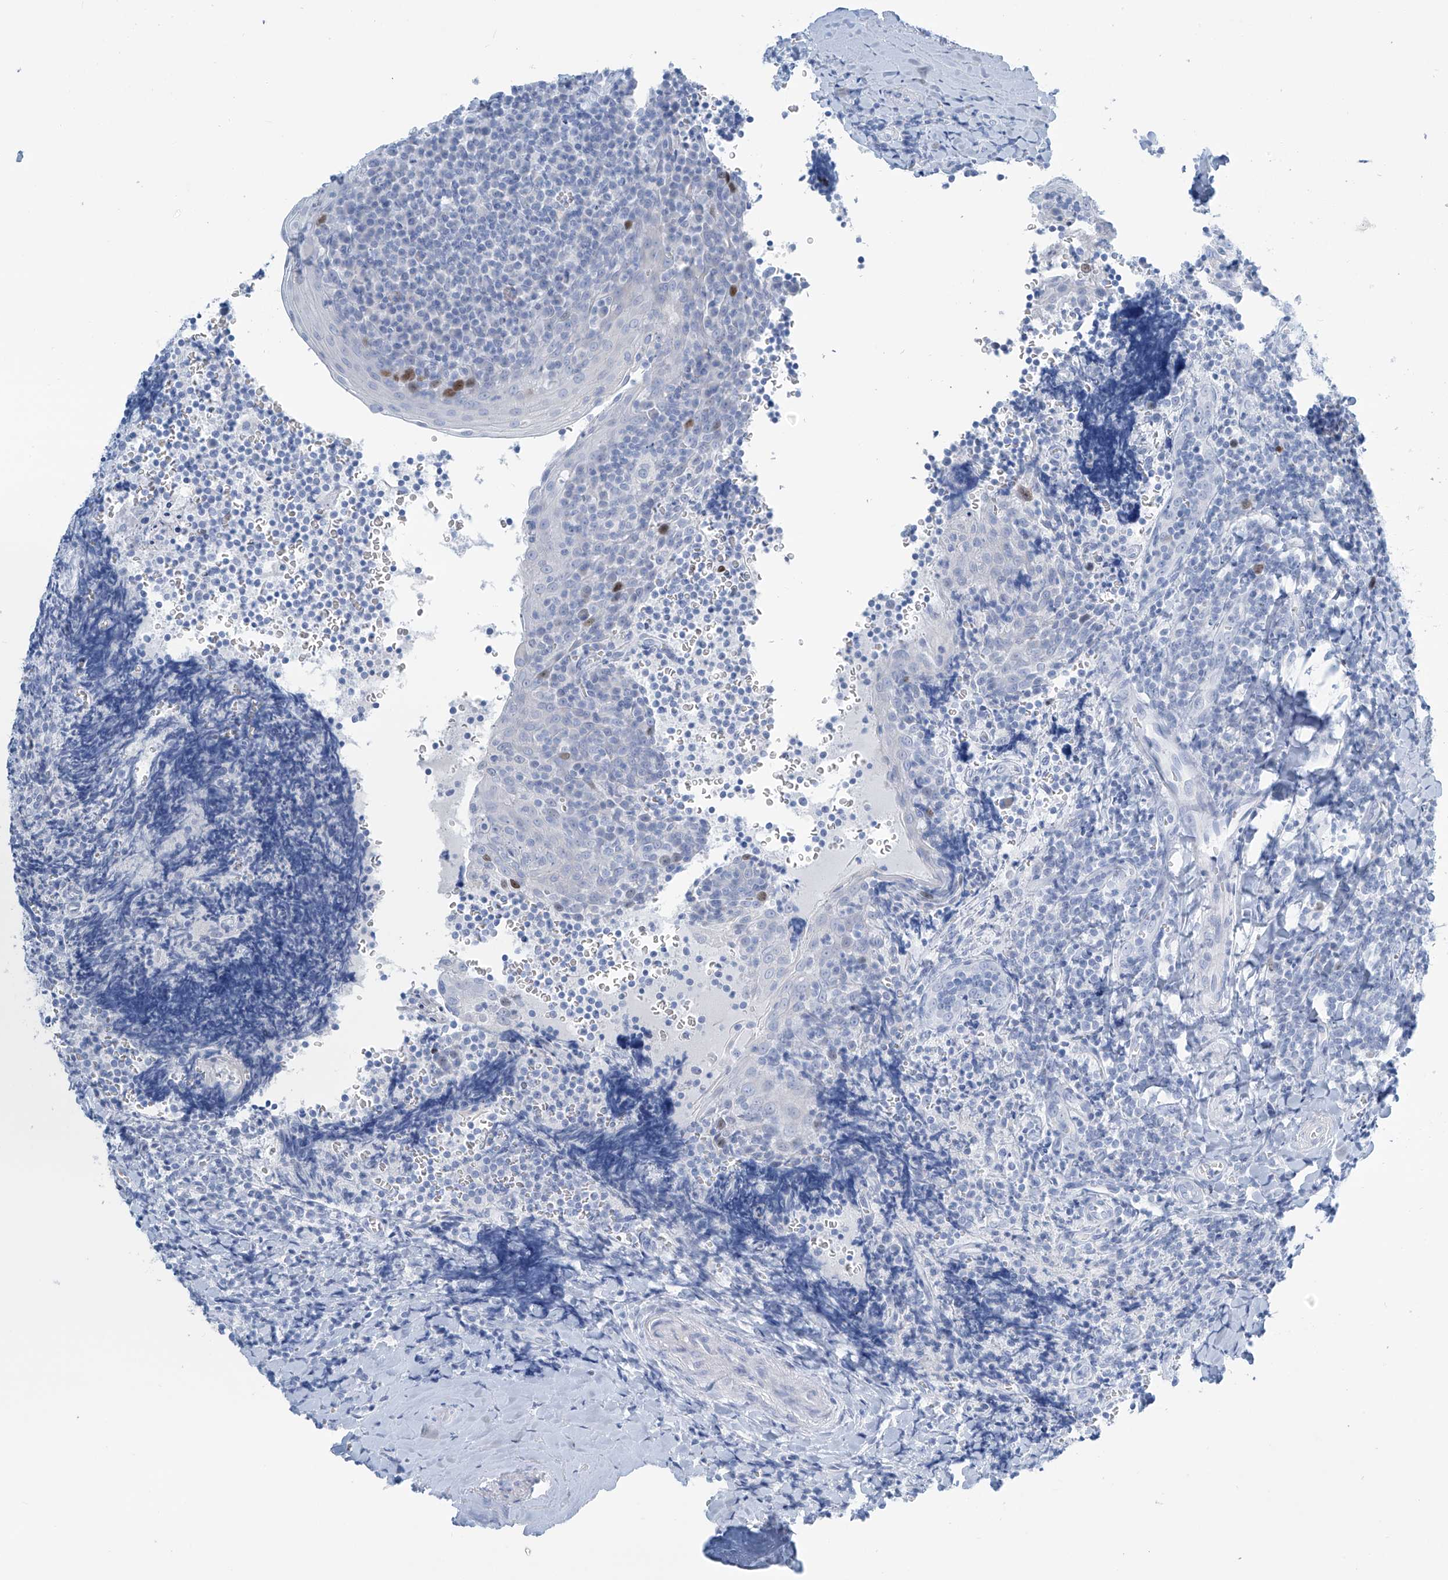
{"staining": {"intensity": "weak", "quantity": "<25%", "location": "nuclear"}, "tissue": "tonsil", "cell_type": "Germinal center cells", "image_type": "normal", "snomed": [{"axis": "morphology", "description": "Normal tissue, NOS"}, {"axis": "topography", "description": "Tonsil"}], "caption": "The photomicrograph reveals no significant staining in germinal center cells of tonsil.", "gene": "SGO2", "patient": {"sex": "male", "age": 27}}